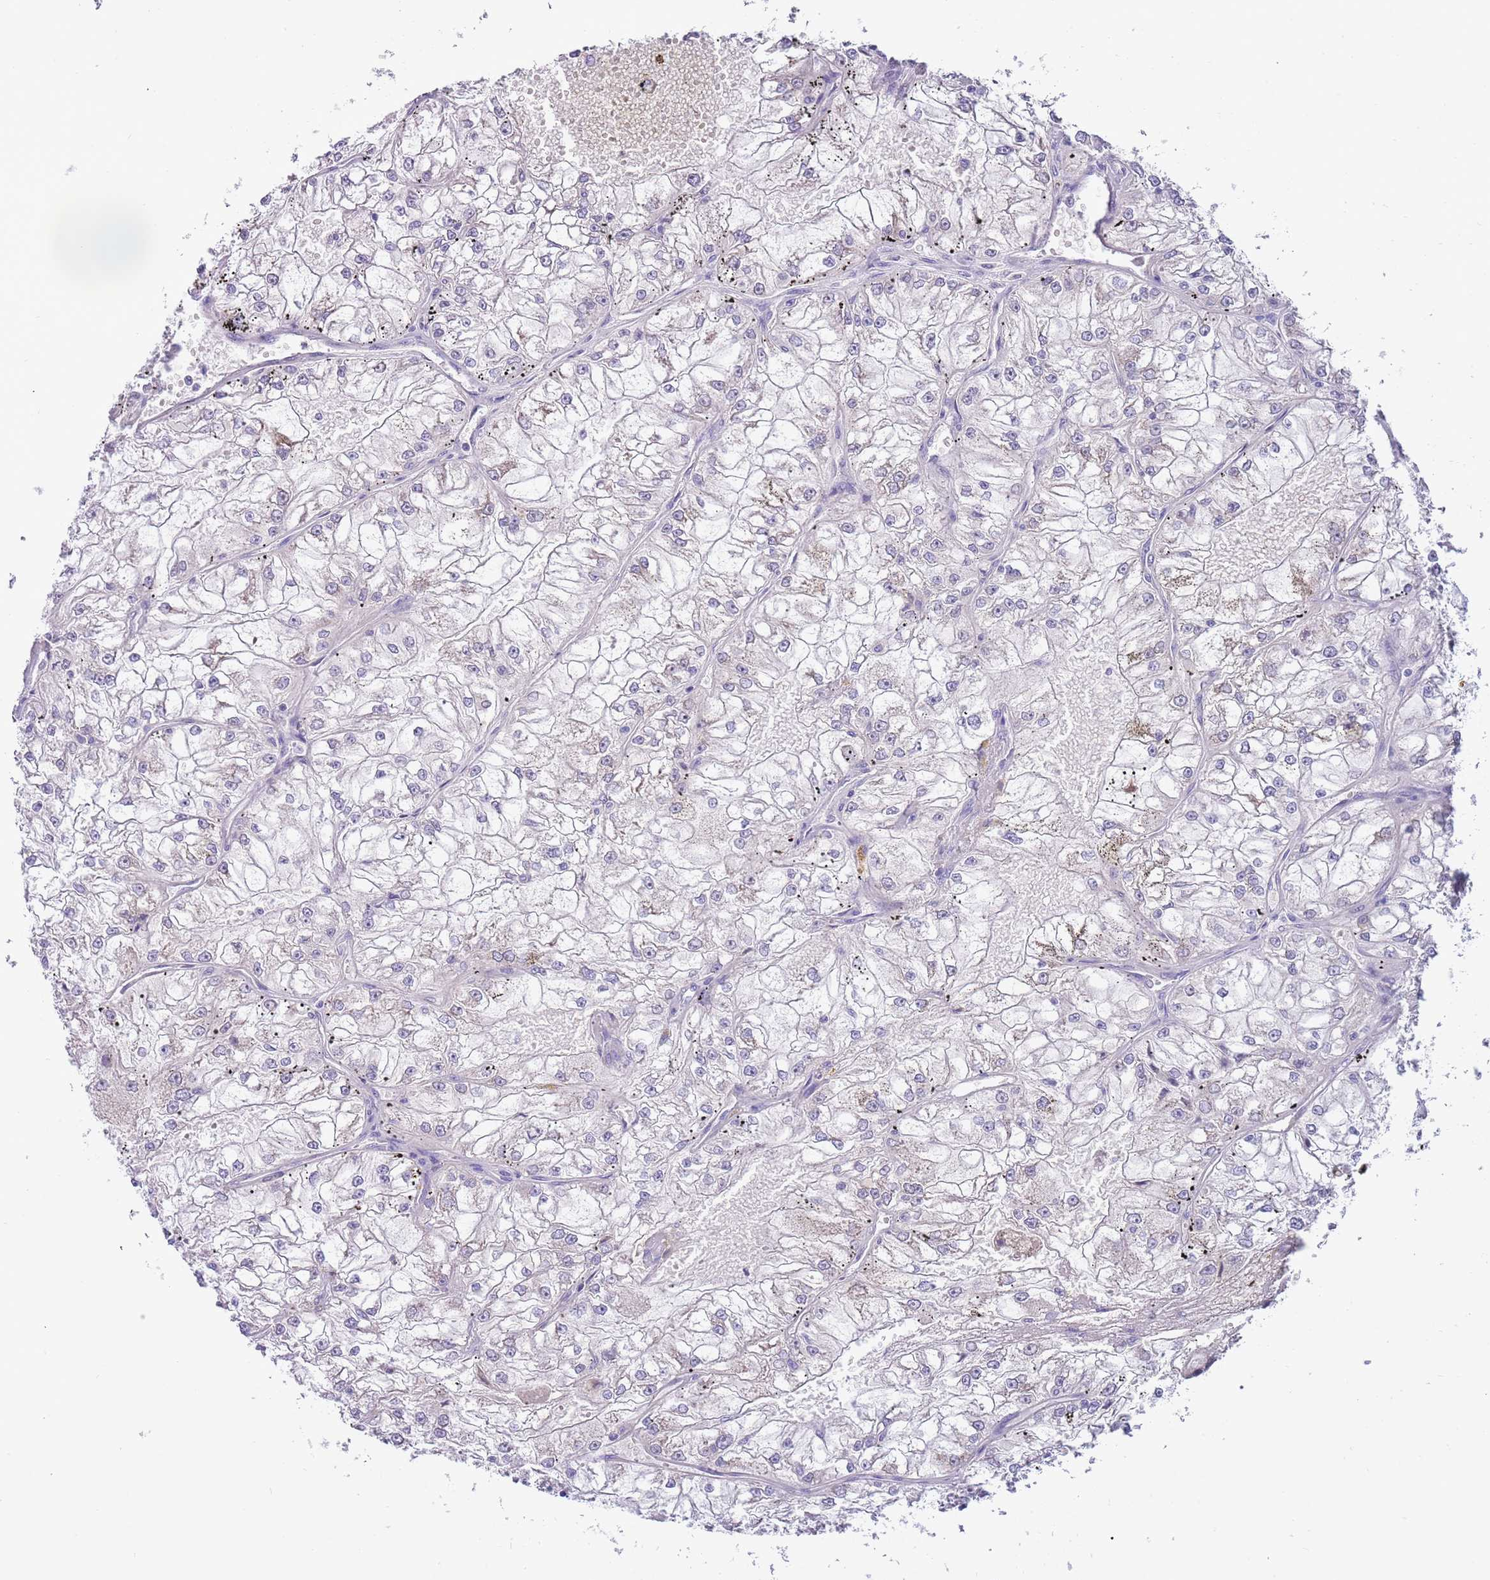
{"staining": {"intensity": "negative", "quantity": "none", "location": "none"}, "tissue": "renal cancer", "cell_type": "Tumor cells", "image_type": "cancer", "snomed": [{"axis": "morphology", "description": "Adenocarcinoma, NOS"}, {"axis": "topography", "description": "Kidney"}], "caption": "Tumor cells show no significant expression in adenocarcinoma (renal). (Immunohistochemistry (ihc), brightfield microscopy, high magnification).", "gene": "CABYR", "patient": {"sex": "female", "age": 72}}